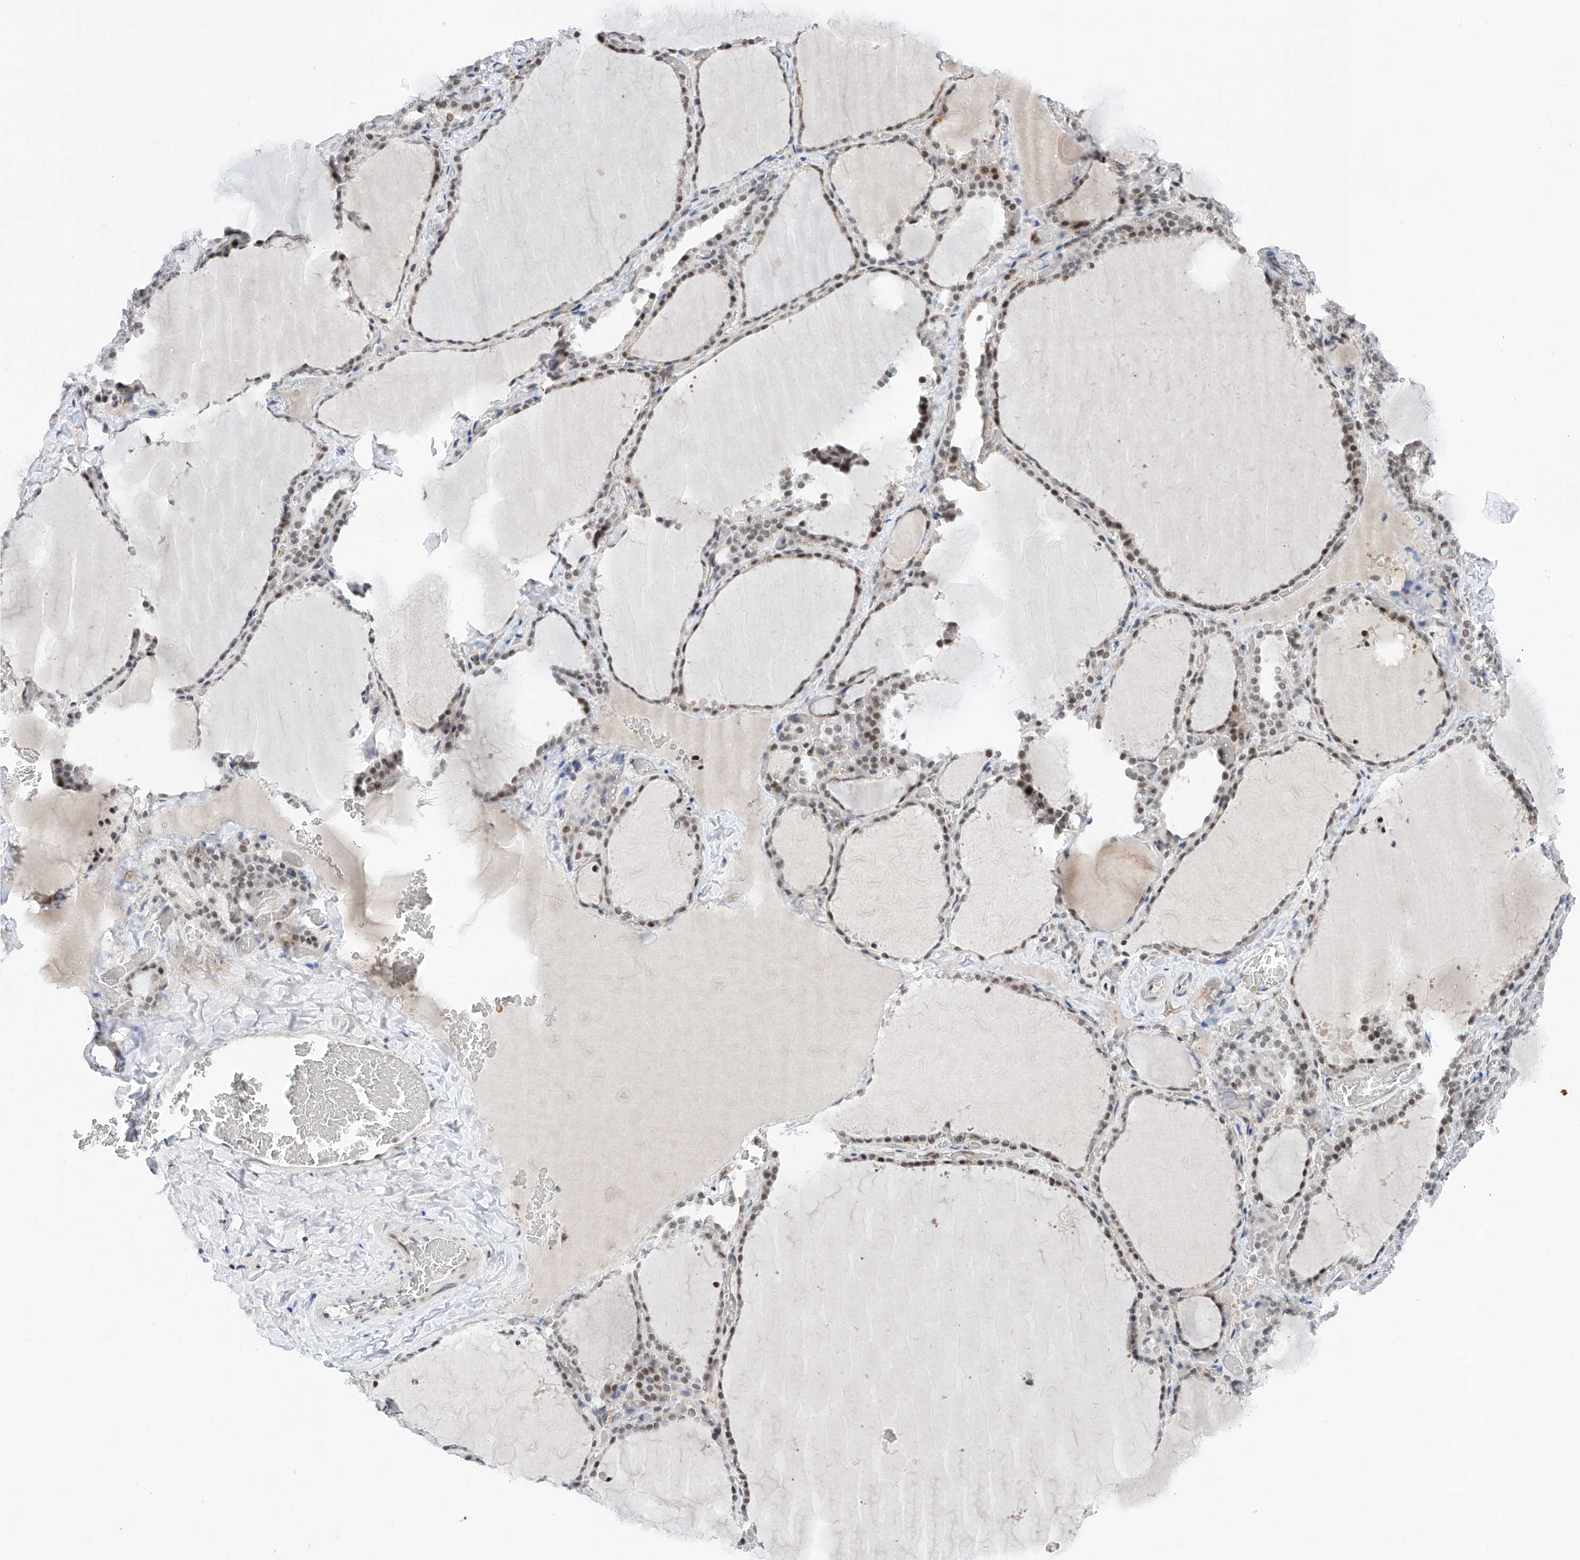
{"staining": {"intensity": "moderate", "quantity": ">75%", "location": "nuclear"}, "tissue": "thyroid gland", "cell_type": "Glandular cells", "image_type": "normal", "snomed": [{"axis": "morphology", "description": "Normal tissue, NOS"}, {"axis": "topography", "description": "Thyroid gland"}], "caption": "Protein expression analysis of normal thyroid gland reveals moderate nuclear expression in about >75% of glandular cells. The protein of interest is stained brown, and the nuclei are stained in blue (DAB (3,3'-diaminobenzidine) IHC with brightfield microscopy, high magnification).", "gene": "SNRNP200", "patient": {"sex": "female", "age": 22}}